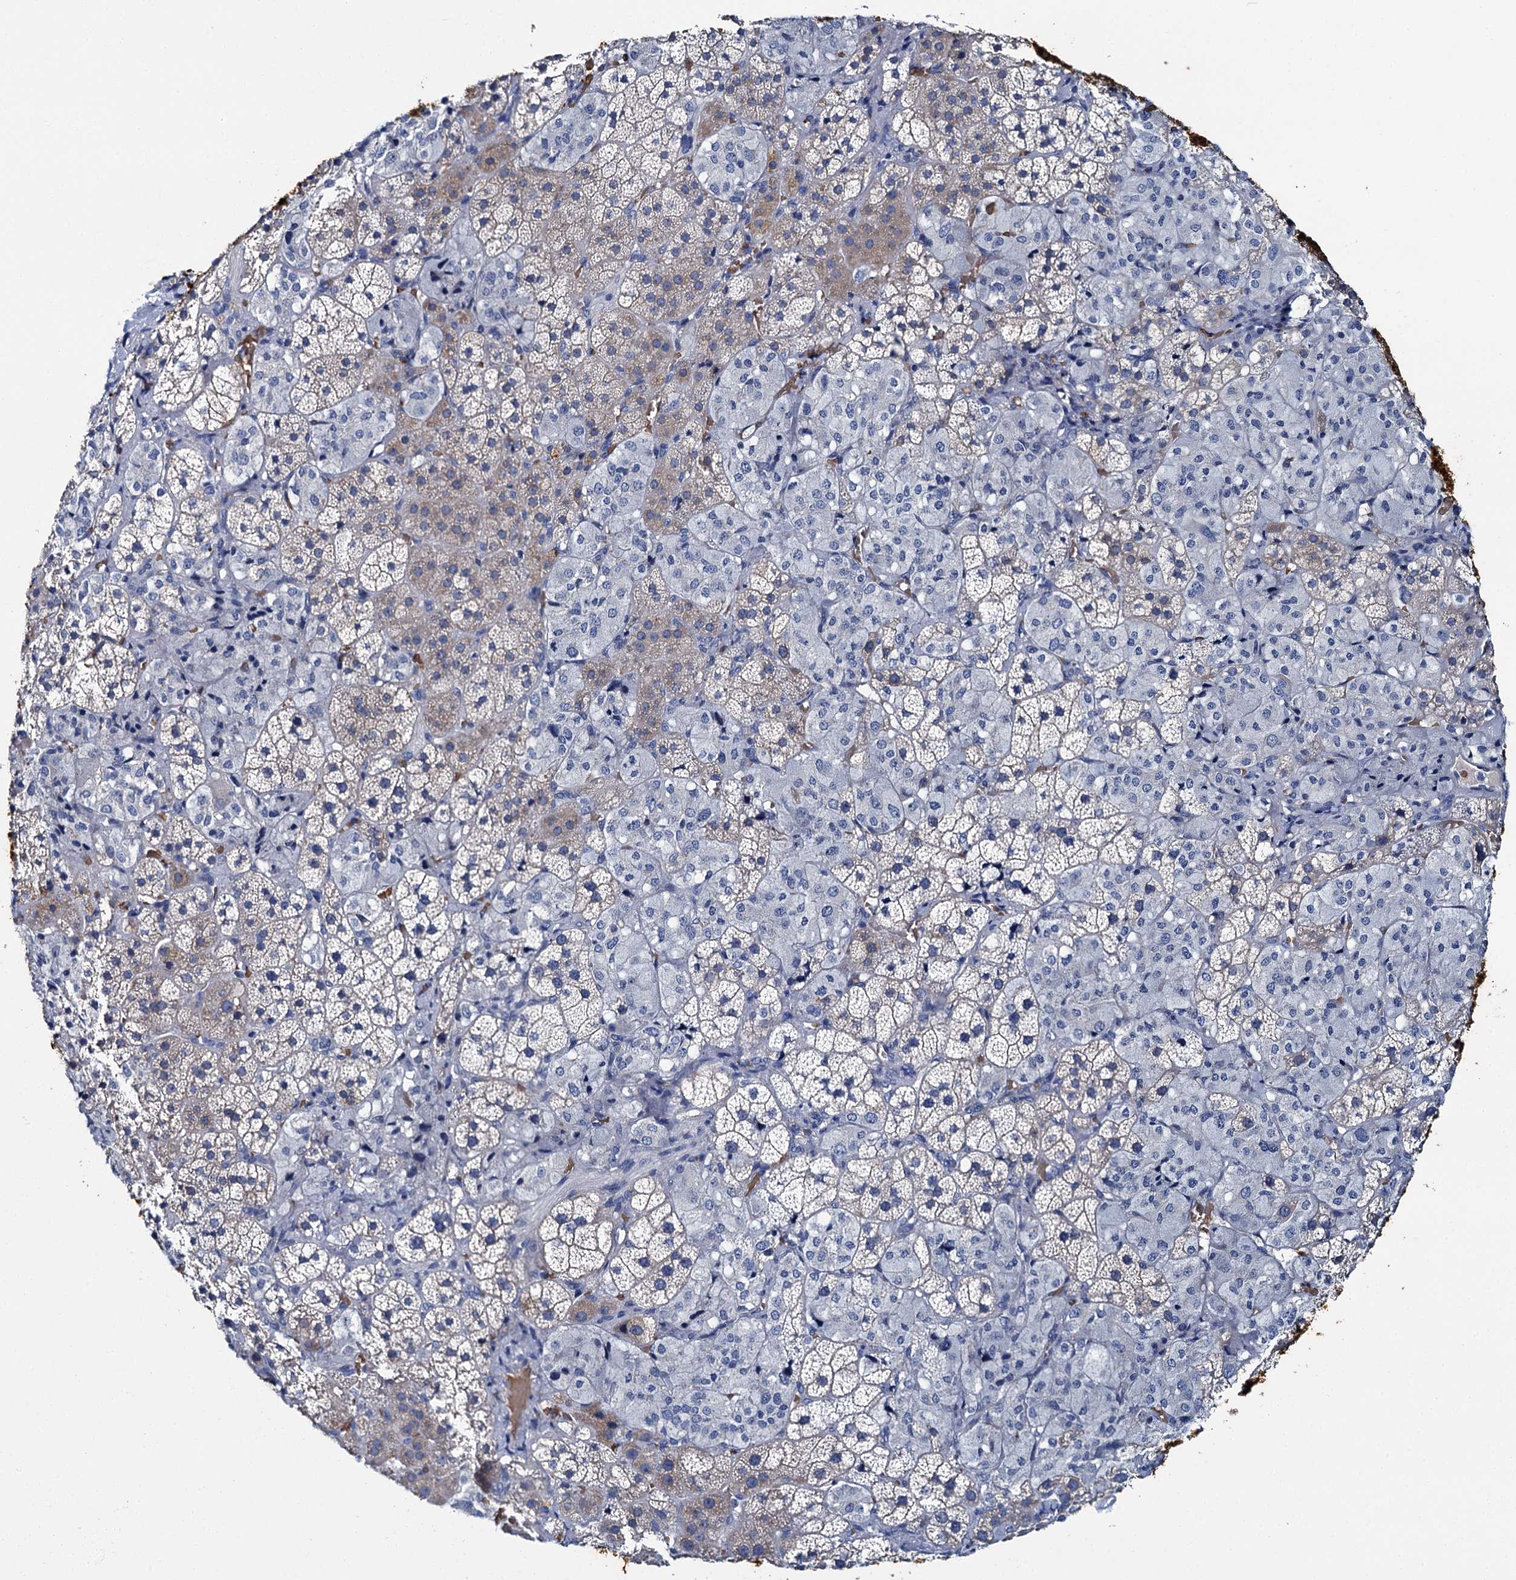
{"staining": {"intensity": "weak", "quantity": "<25%", "location": "cytoplasmic/membranous"}, "tissue": "adrenal gland", "cell_type": "Glandular cells", "image_type": "normal", "snomed": [{"axis": "morphology", "description": "Normal tissue, NOS"}, {"axis": "topography", "description": "Adrenal gland"}], "caption": "IHC micrograph of unremarkable adrenal gland stained for a protein (brown), which displays no positivity in glandular cells.", "gene": "ATG2A", "patient": {"sex": "female", "age": 44}}